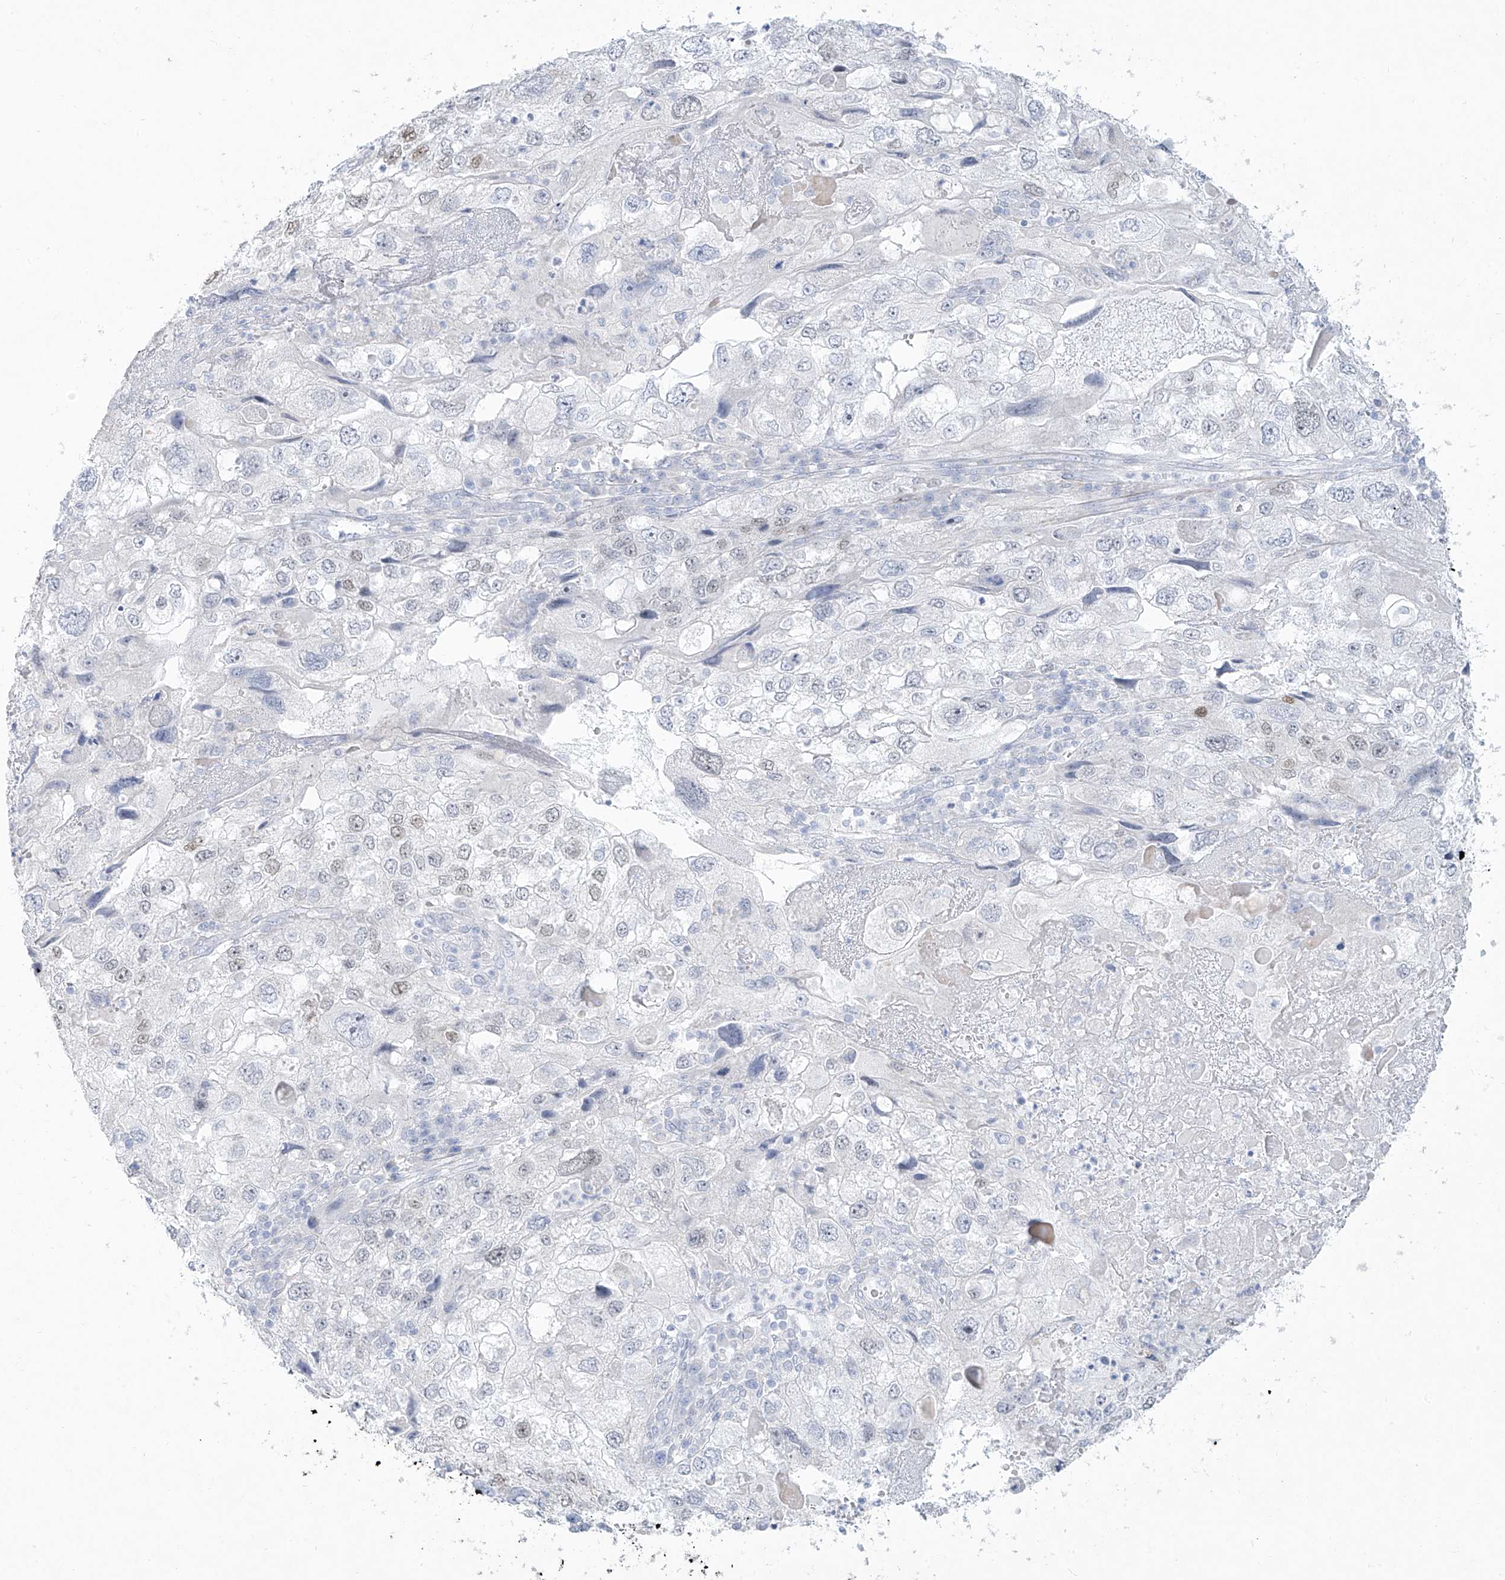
{"staining": {"intensity": "negative", "quantity": "none", "location": "none"}, "tissue": "endometrial cancer", "cell_type": "Tumor cells", "image_type": "cancer", "snomed": [{"axis": "morphology", "description": "Adenocarcinoma, NOS"}, {"axis": "topography", "description": "Endometrium"}], "caption": "The image reveals no significant positivity in tumor cells of endometrial cancer. (Immunohistochemistry, brightfield microscopy, high magnification).", "gene": "PAX6", "patient": {"sex": "female", "age": 49}}